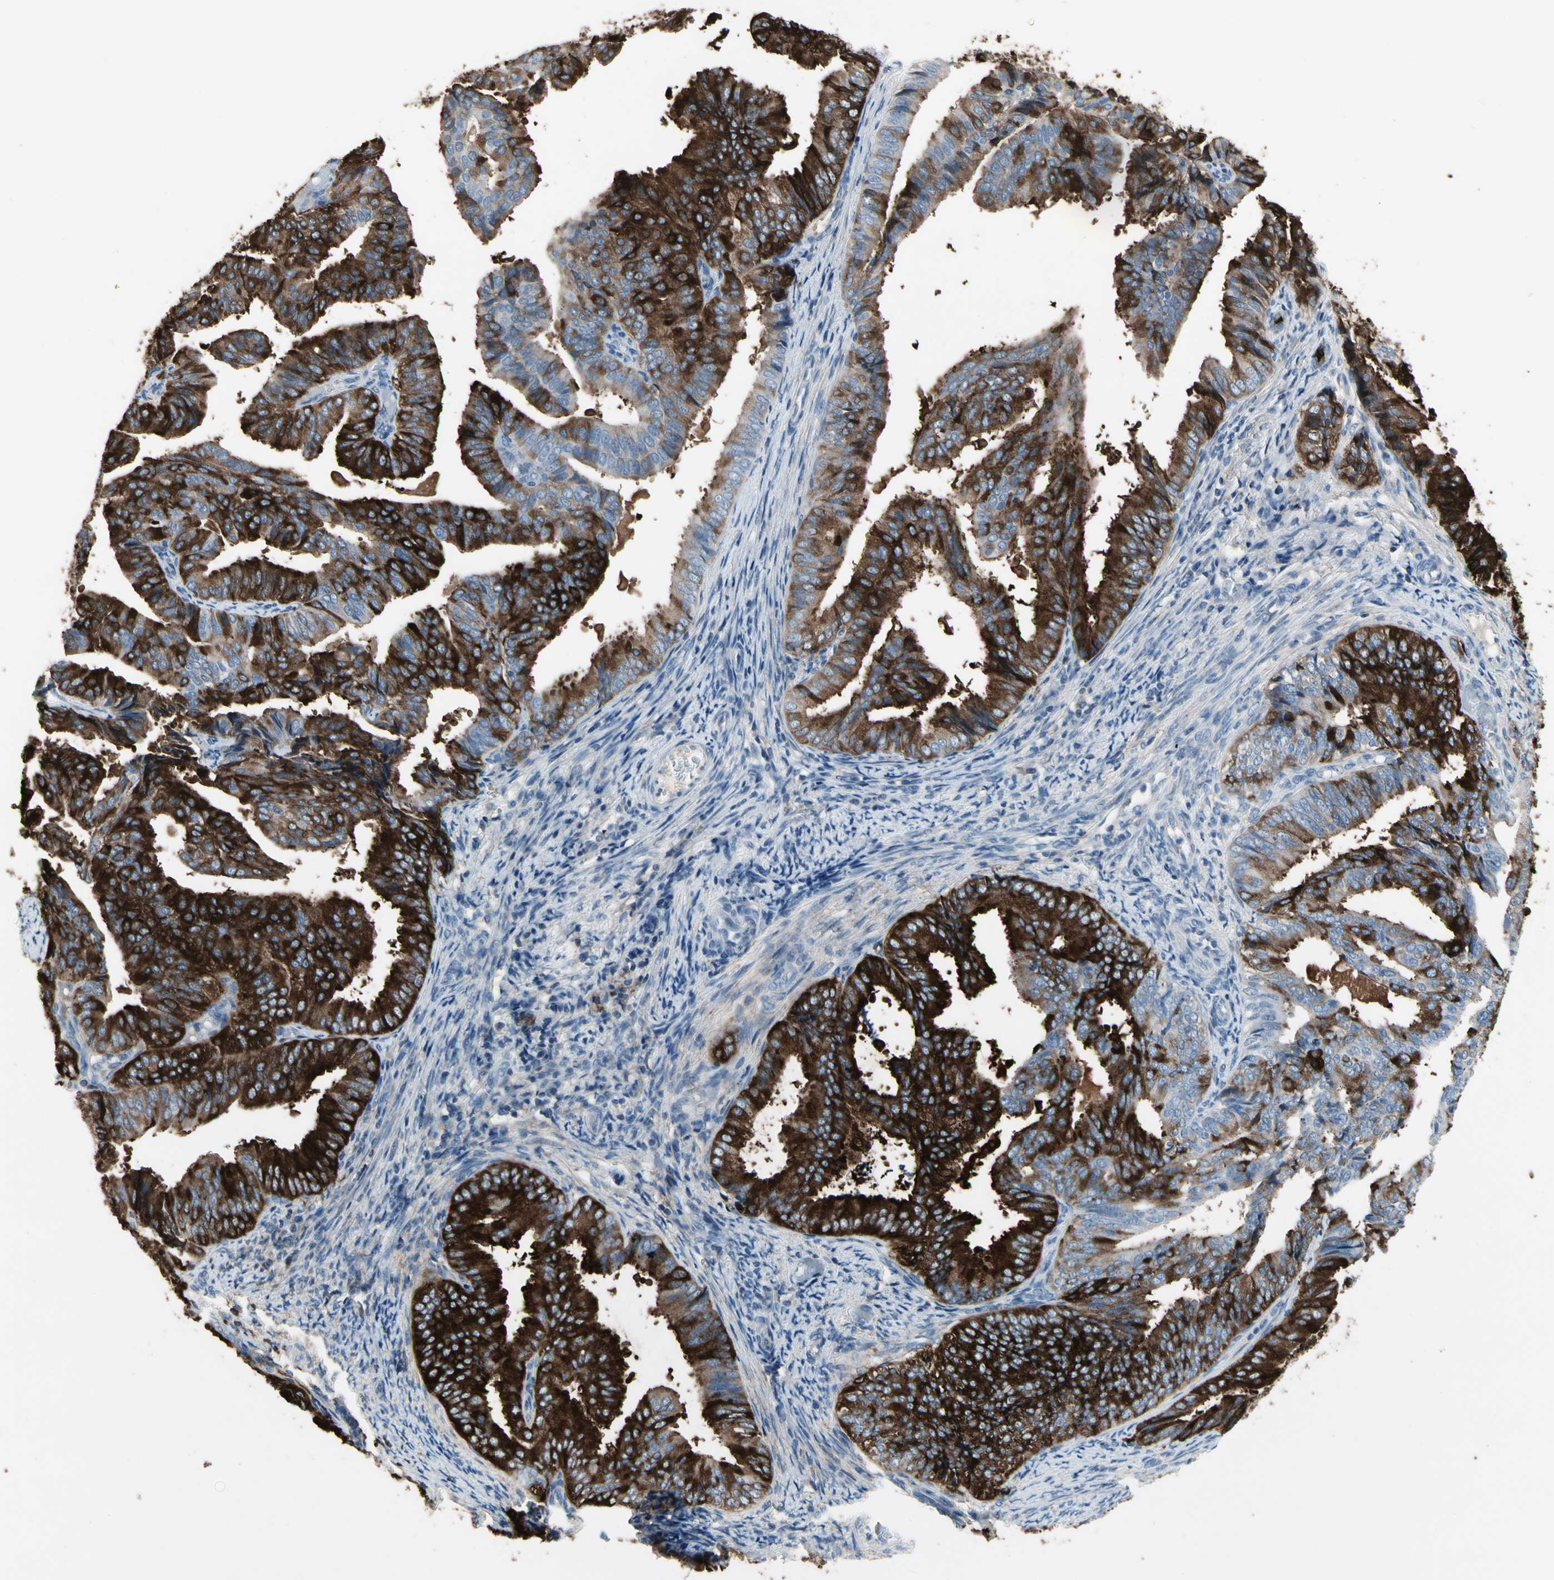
{"staining": {"intensity": "strong", "quantity": ">75%", "location": "cytoplasmic/membranous"}, "tissue": "endometrial cancer", "cell_type": "Tumor cells", "image_type": "cancer", "snomed": [{"axis": "morphology", "description": "Adenocarcinoma, NOS"}, {"axis": "topography", "description": "Endometrium"}], "caption": "About >75% of tumor cells in adenocarcinoma (endometrial) exhibit strong cytoplasmic/membranous protein positivity as visualized by brown immunohistochemical staining.", "gene": "PIGR", "patient": {"sex": "female", "age": 58}}